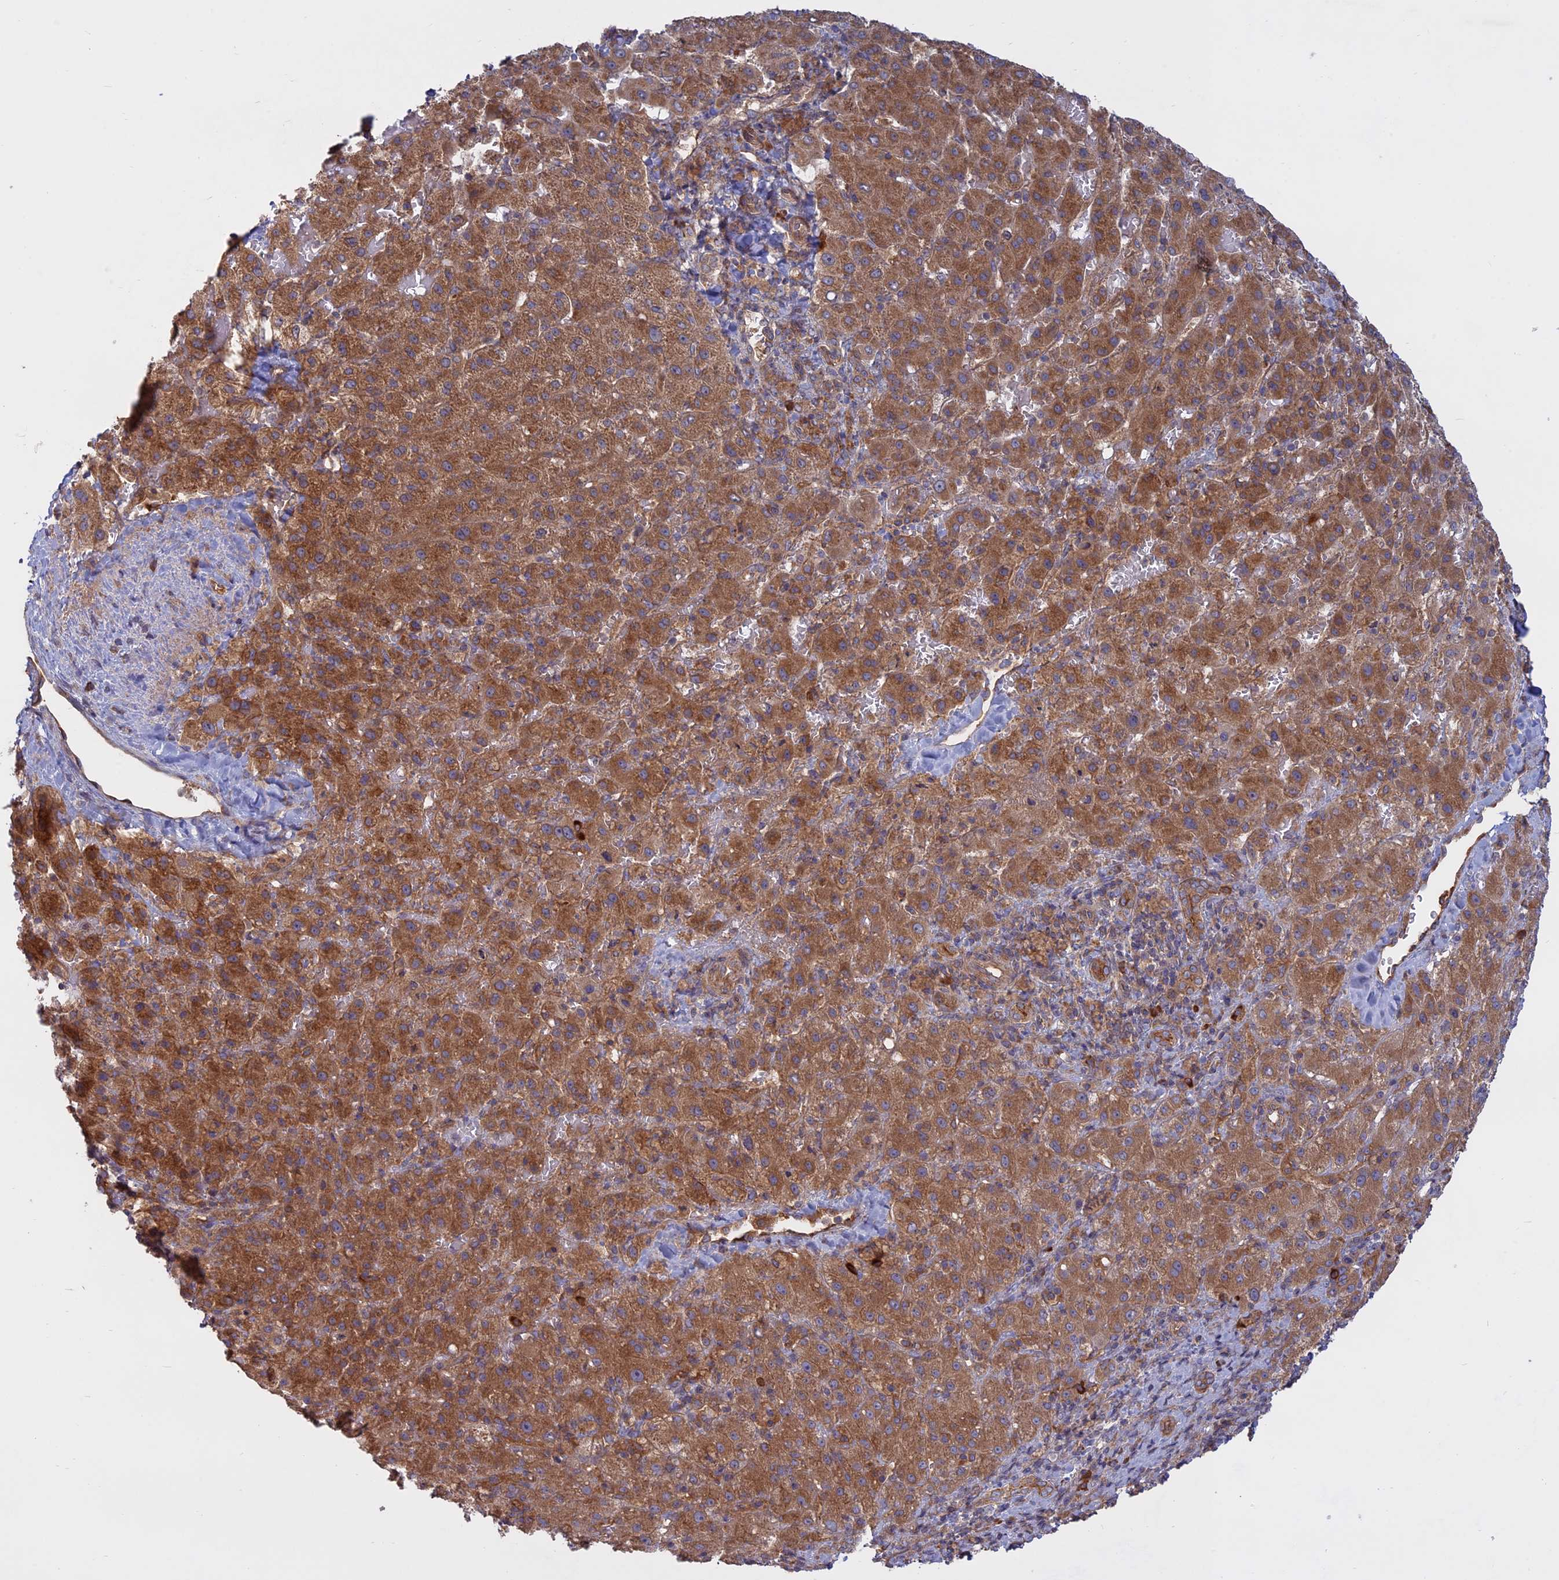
{"staining": {"intensity": "moderate", "quantity": ">75%", "location": "cytoplasmic/membranous"}, "tissue": "liver cancer", "cell_type": "Tumor cells", "image_type": "cancer", "snomed": [{"axis": "morphology", "description": "Carcinoma, Hepatocellular, NOS"}, {"axis": "topography", "description": "Liver"}], "caption": "Immunohistochemical staining of human hepatocellular carcinoma (liver) shows moderate cytoplasmic/membranous protein positivity in about >75% of tumor cells. (DAB (3,3'-diaminobenzidine) IHC with brightfield microscopy, high magnification).", "gene": "TMEM208", "patient": {"sex": "female", "age": 58}}